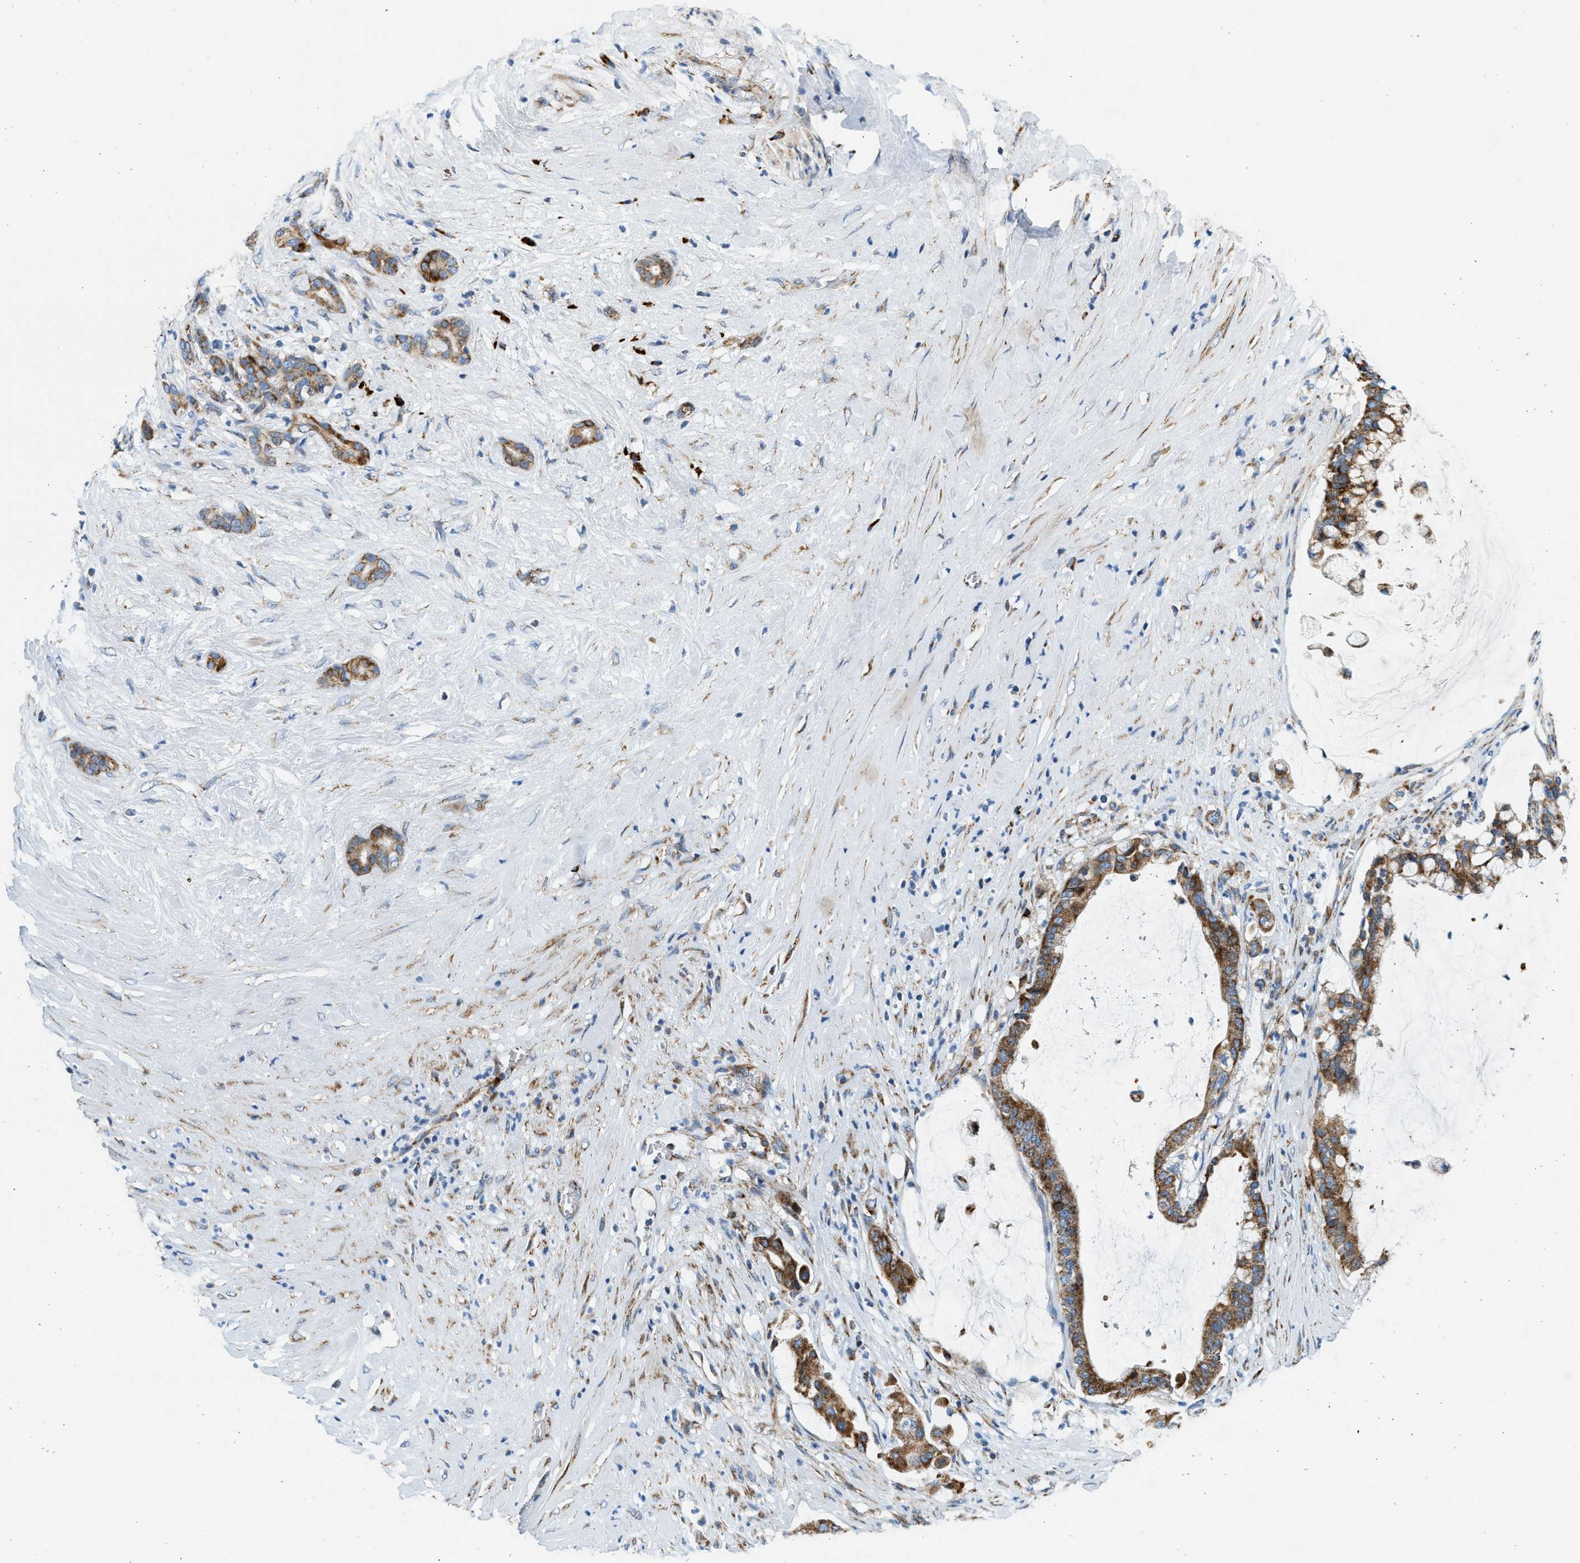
{"staining": {"intensity": "strong", "quantity": ">75%", "location": "cytoplasmic/membranous"}, "tissue": "pancreatic cancer", "cell_type": "Tumor cells", "image_type": "cancer", "snomed": [{"axis": "morphology", "description": "Adenocarcinoma, NOS"}, {"axis": "topography", "description": "Pancreas"}], "caption": "Strong cytoplasmic/membranous positivity is present in about >75% of tumor cells in pancreatic cancer (adenocarcinoma).", "gene": "KCNMB3", "patient": {"sex": "male", "age": 41}}